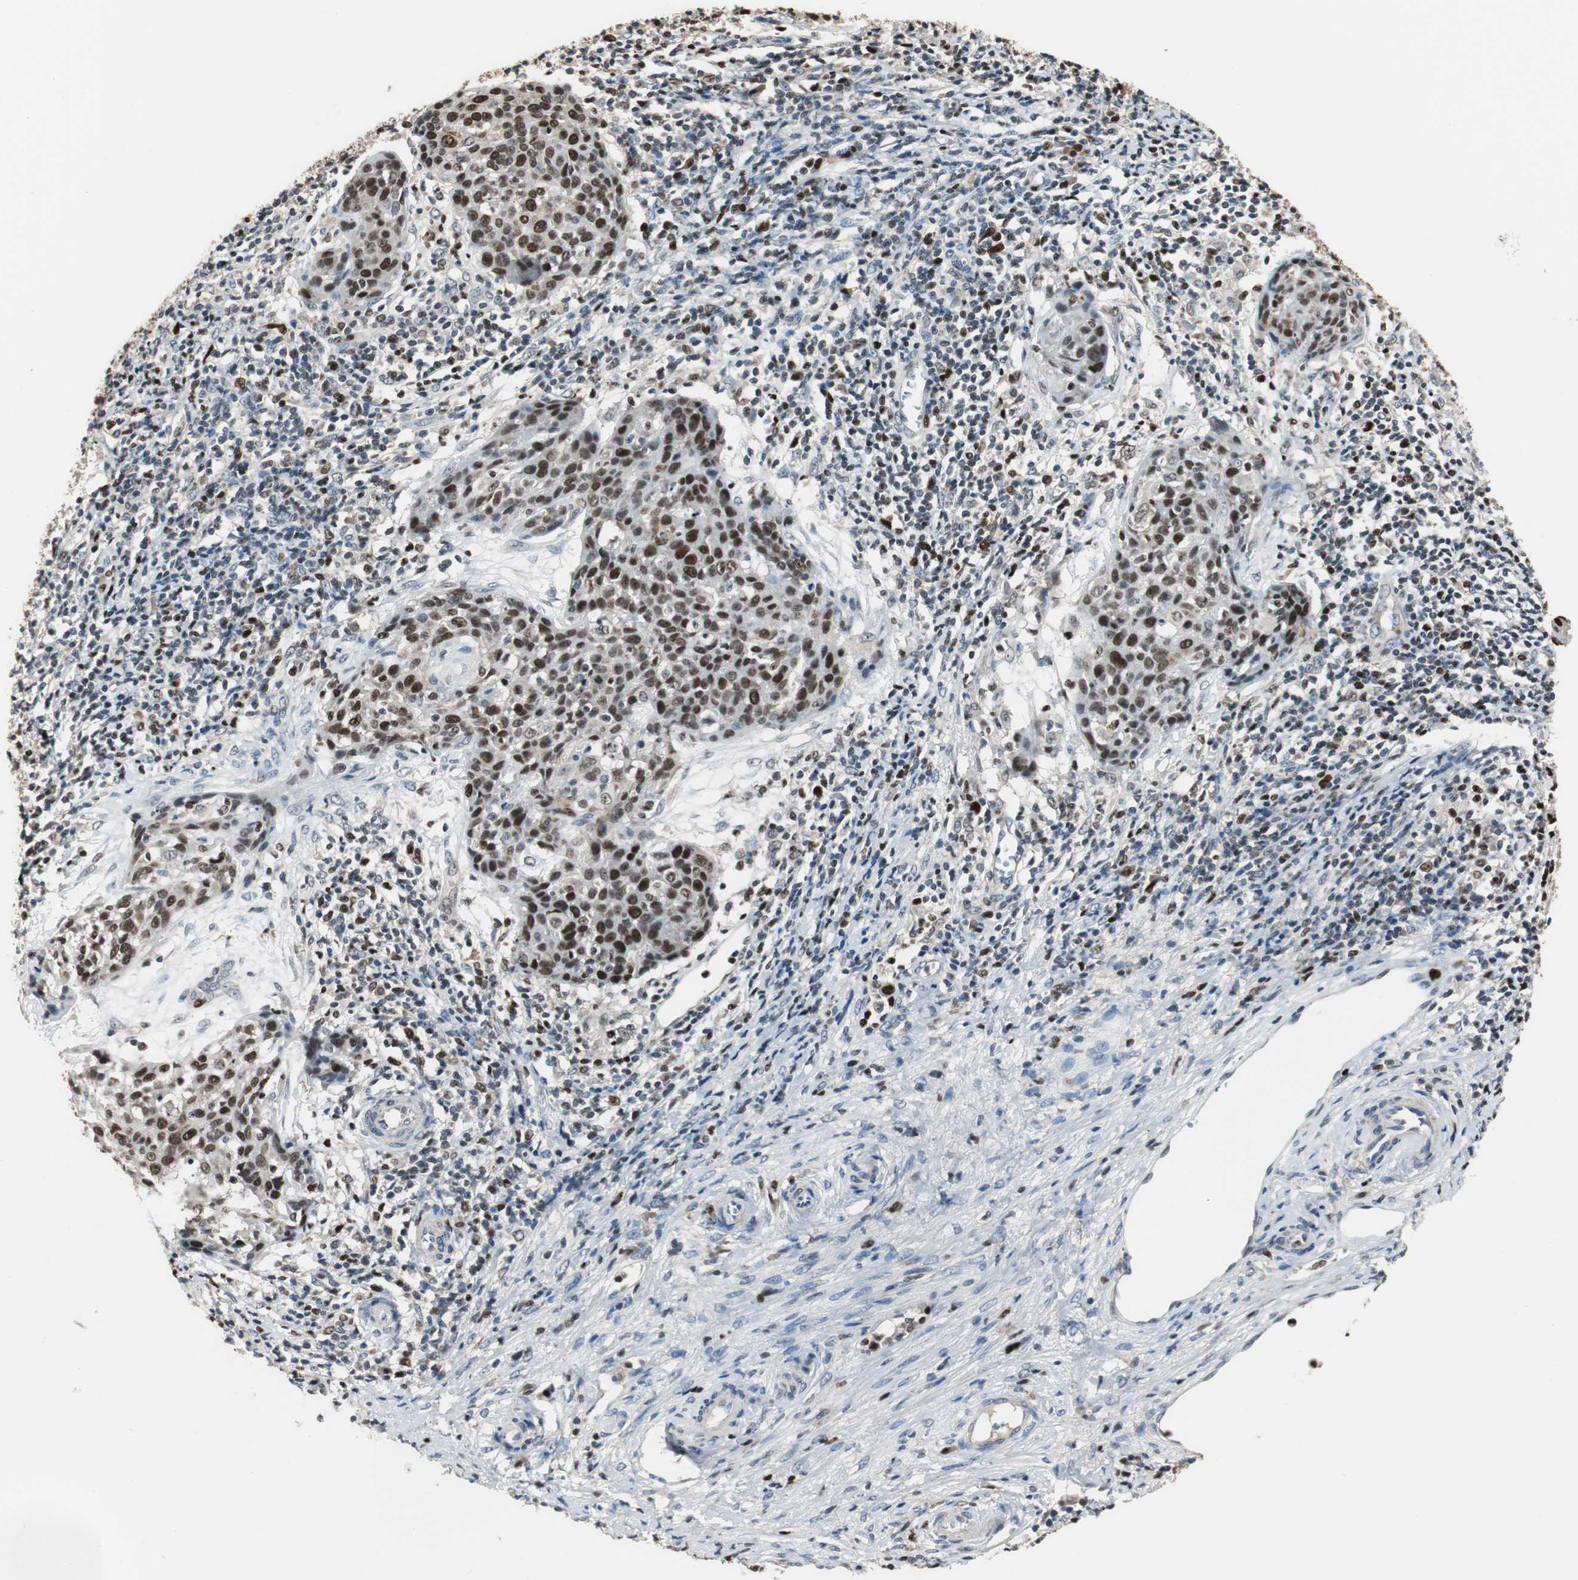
{"staining": {"intensity": "strong", "quantity": ">75%", "location": "nuclear"}, "tissue": "cervical cancer", "cell_type": "Tumor cells", "image_type": "cancer", "snomed": [{"axis": "morphology", "description": "Squamous cell carcinoma, NOS"}, {"axis": "topography", "description": "Cervix"}], "caption": "Protein expression analysis of cervical cancer (squamous cell carcinoma) displays strong nuclear staining in approximately >75% of tumor cells.", "gene": "FEN1", "patient": {"sex": "female", "age": 38}}